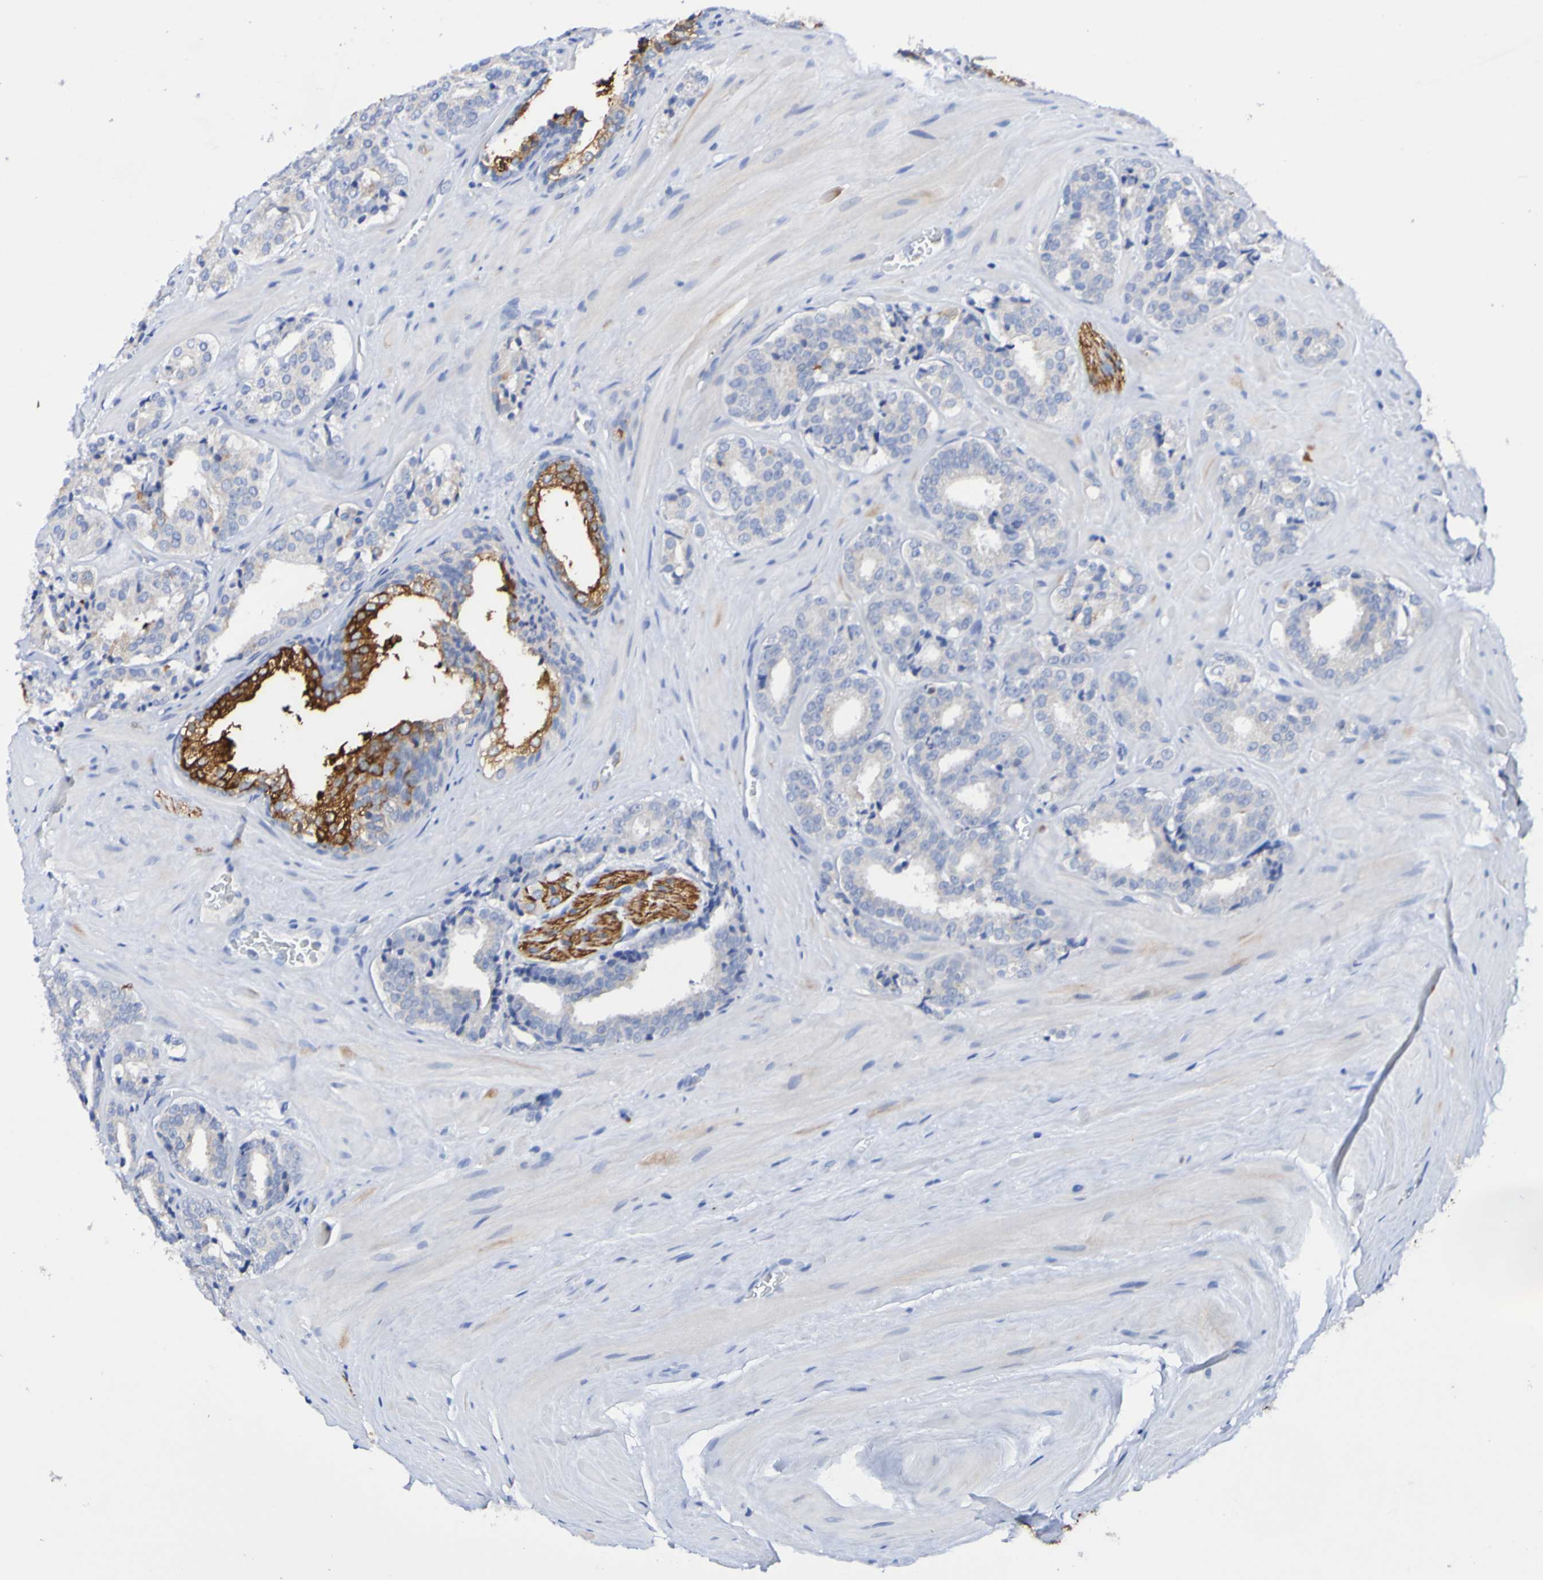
{"staining": {"intensity": "moderate", "quantity": "<25%", "location": "cytoplasmic/membranous"}, "tissue": "prostate cancer", "cell_type": "Tumor cells", "image_type": "cancer", "snomed": [{"axis": "morphology", "description": "Adenocarcinoma, High grade"}, {"axis": "topography", "description": "Prostate"}], "caption": "Immunohistochemistry (IHC) (DAB) staining of prostate cancer displays moderate cytoplasmic/membranous protein staining in about <25% of tumor cells.", "gene": "SEZ6", "patient": {"sex": "male", "age": 60}}